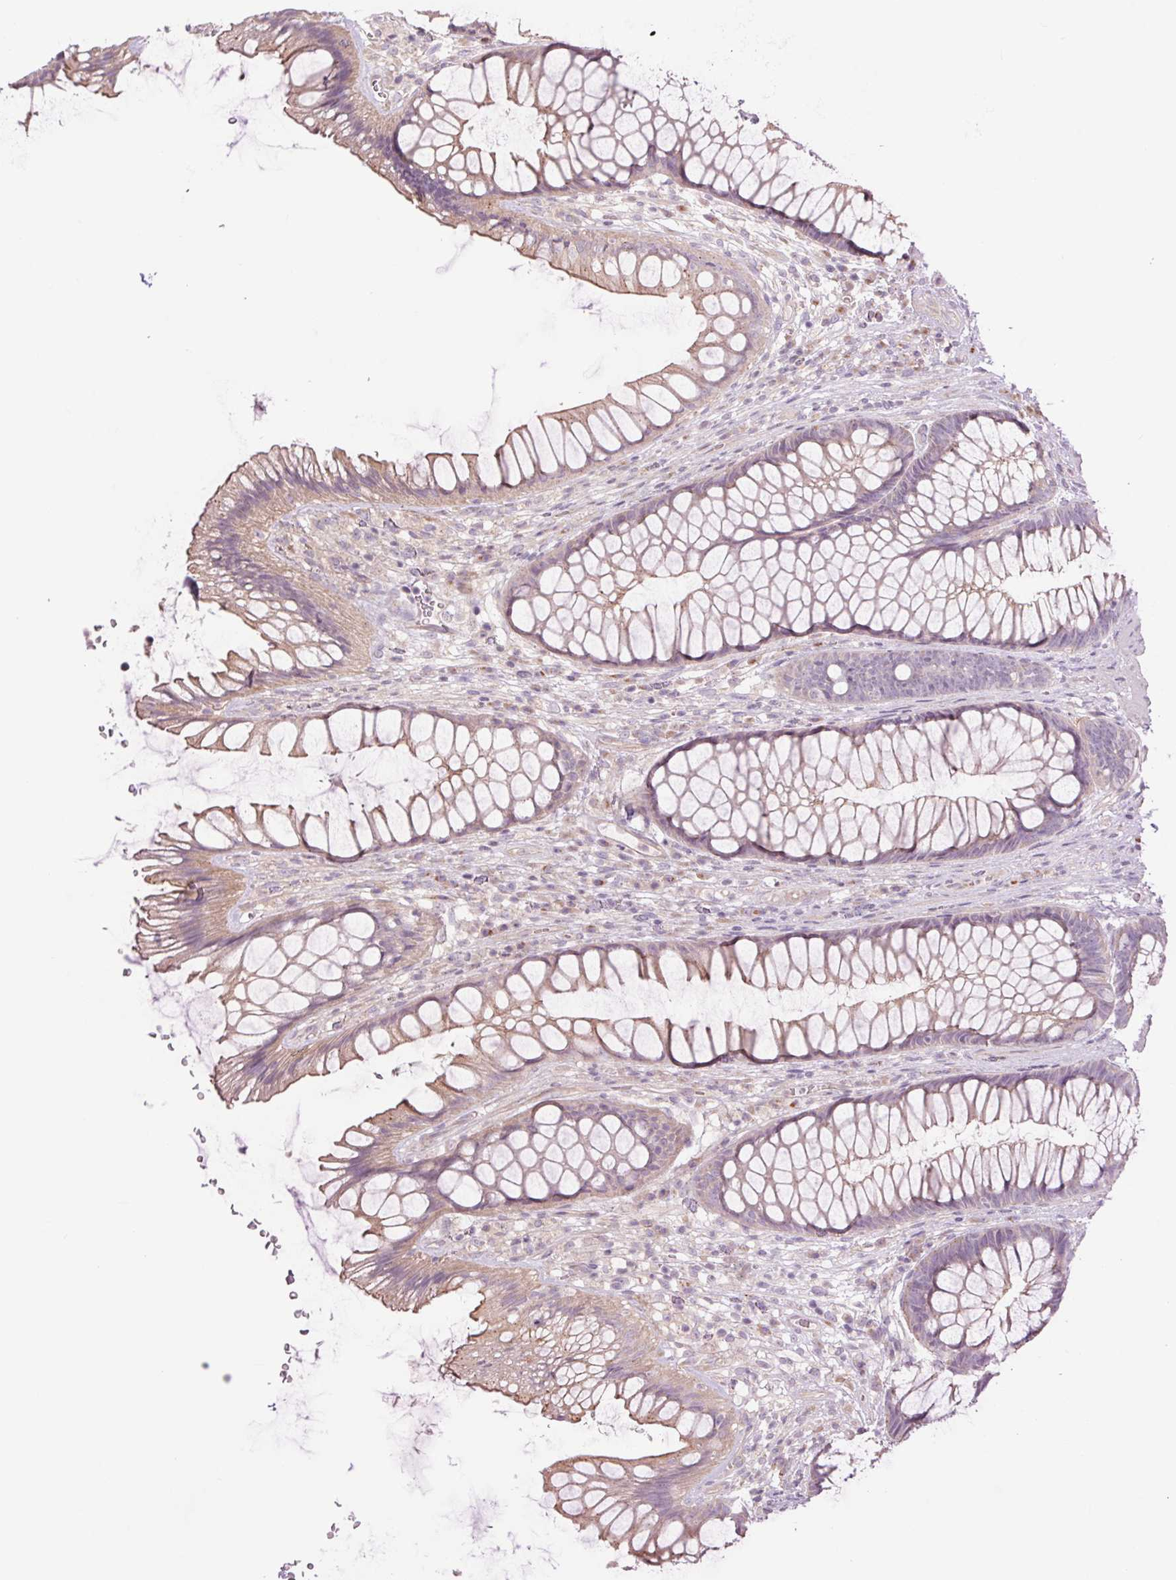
{"staining": {"intensity": "weak", "quantity": "25%-75%", "location": "cytoplasmic/membranous"}, "tissue": "rectum", "cell_type": "Glandular cells", "image_type": "normal", "snomed": [{"axis": "morphology", "description": "Normal tissue, NOS"}, {"axis": "topography", "description": "Rectum"}], "caption": "High-magnification brightfield microscopy of normal rectum stained with DAB (brown) and counterstained with hematoxylin (blue). glandular cells exhibit weak cytoplasmic/membranous staining is appreciated in about25%-75% of cells.", "gene": "CTNNA3", "patient": {"sex": "male", "age": 53}}